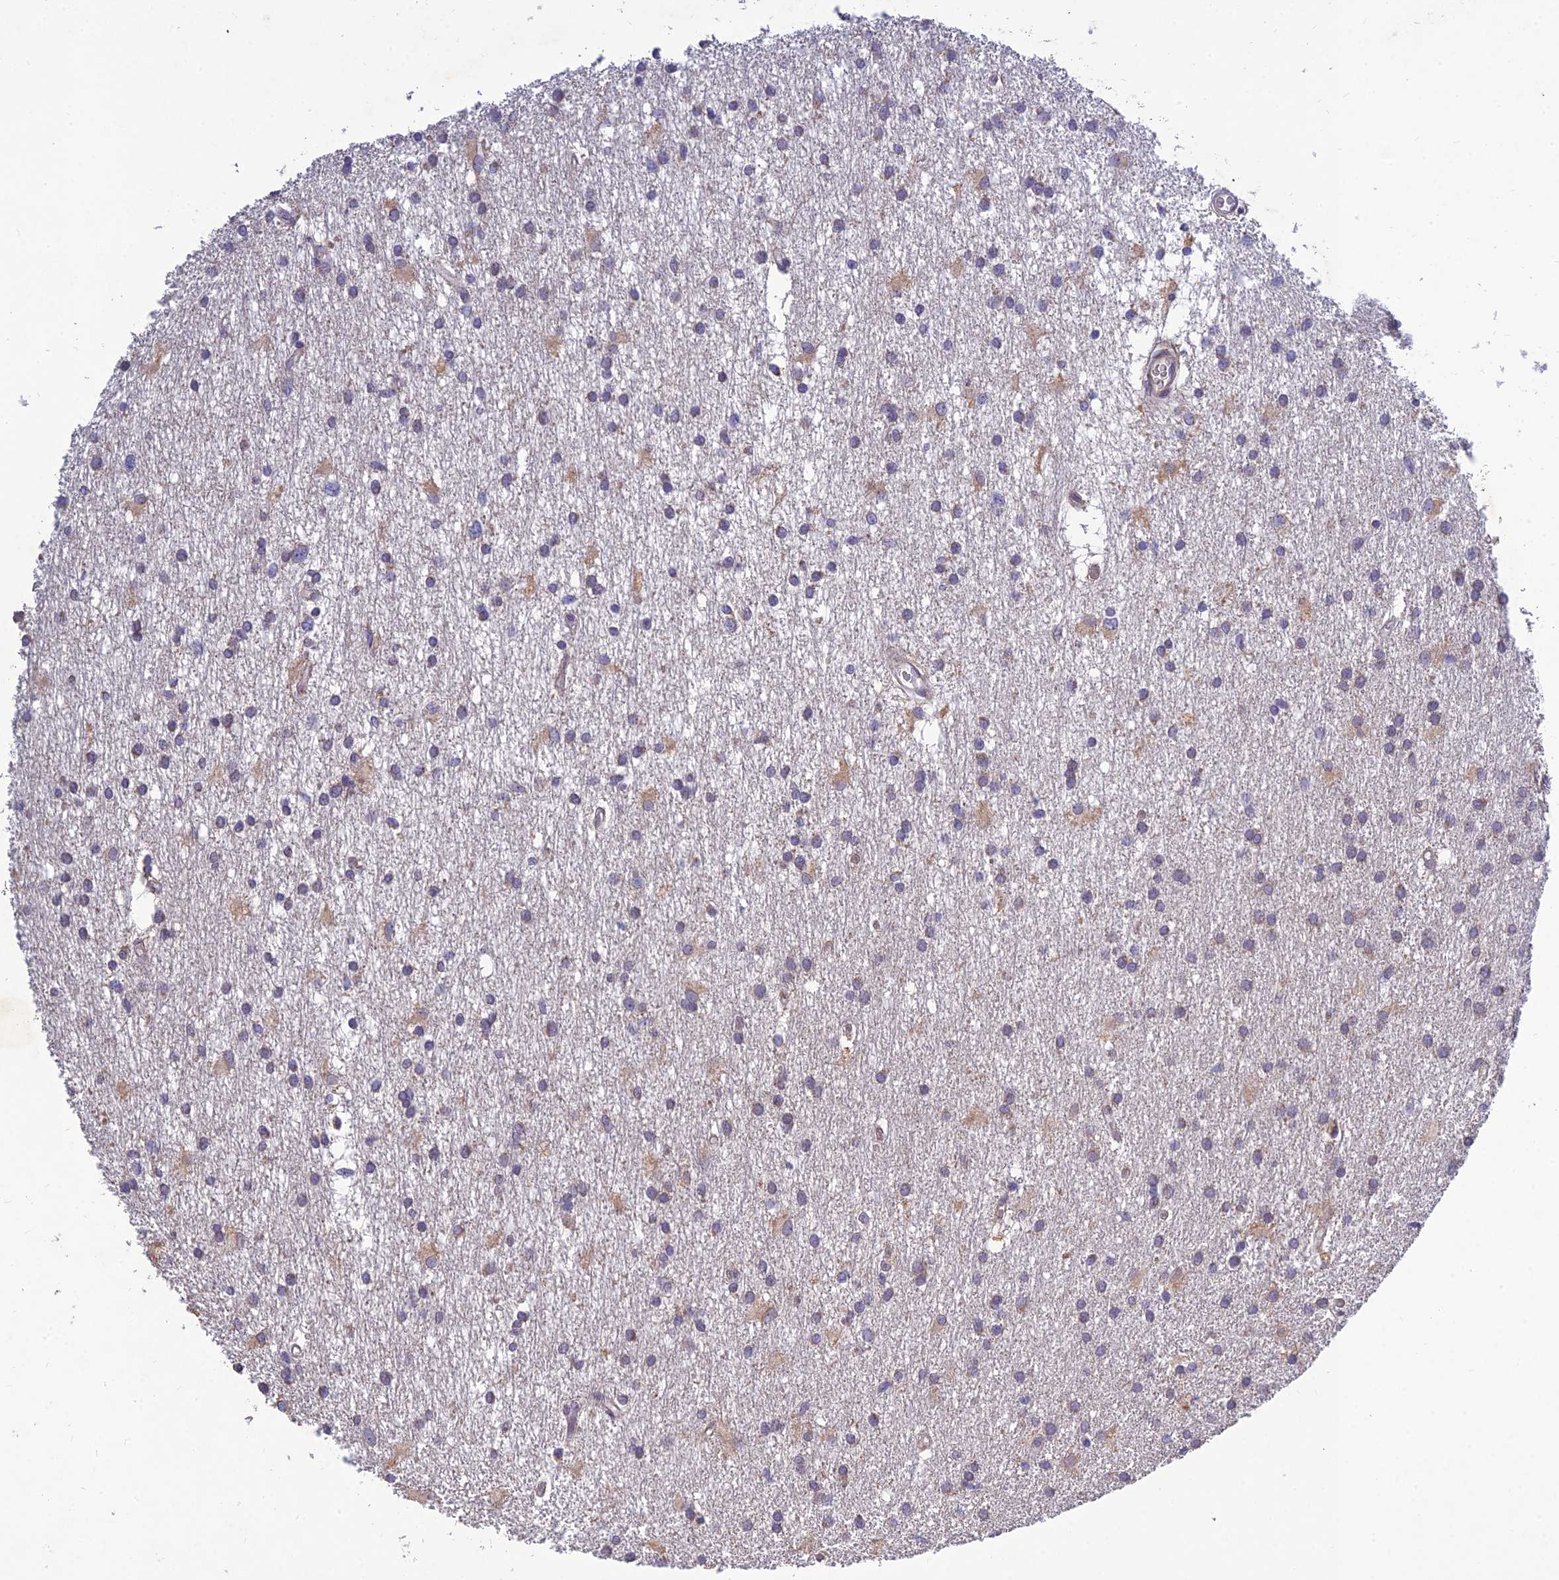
{"staining": {"intensity": "negative", "quantity": "none", "location": "none"}, "tissue": "glioma", "cell_type": "Tumor cells", "image_type": "cancer", "snomed": [{"axis": "morphology", "description": "Glioma, malignant, High grade"}, {"axis": "topography", "description": "Brain"}], "caption": "DAB immunohistochemical staining of glioma exhibits no significant staining in tumor cells.", "gene": "MGAT2", "patient": {"sex": "male", "age": 77}}